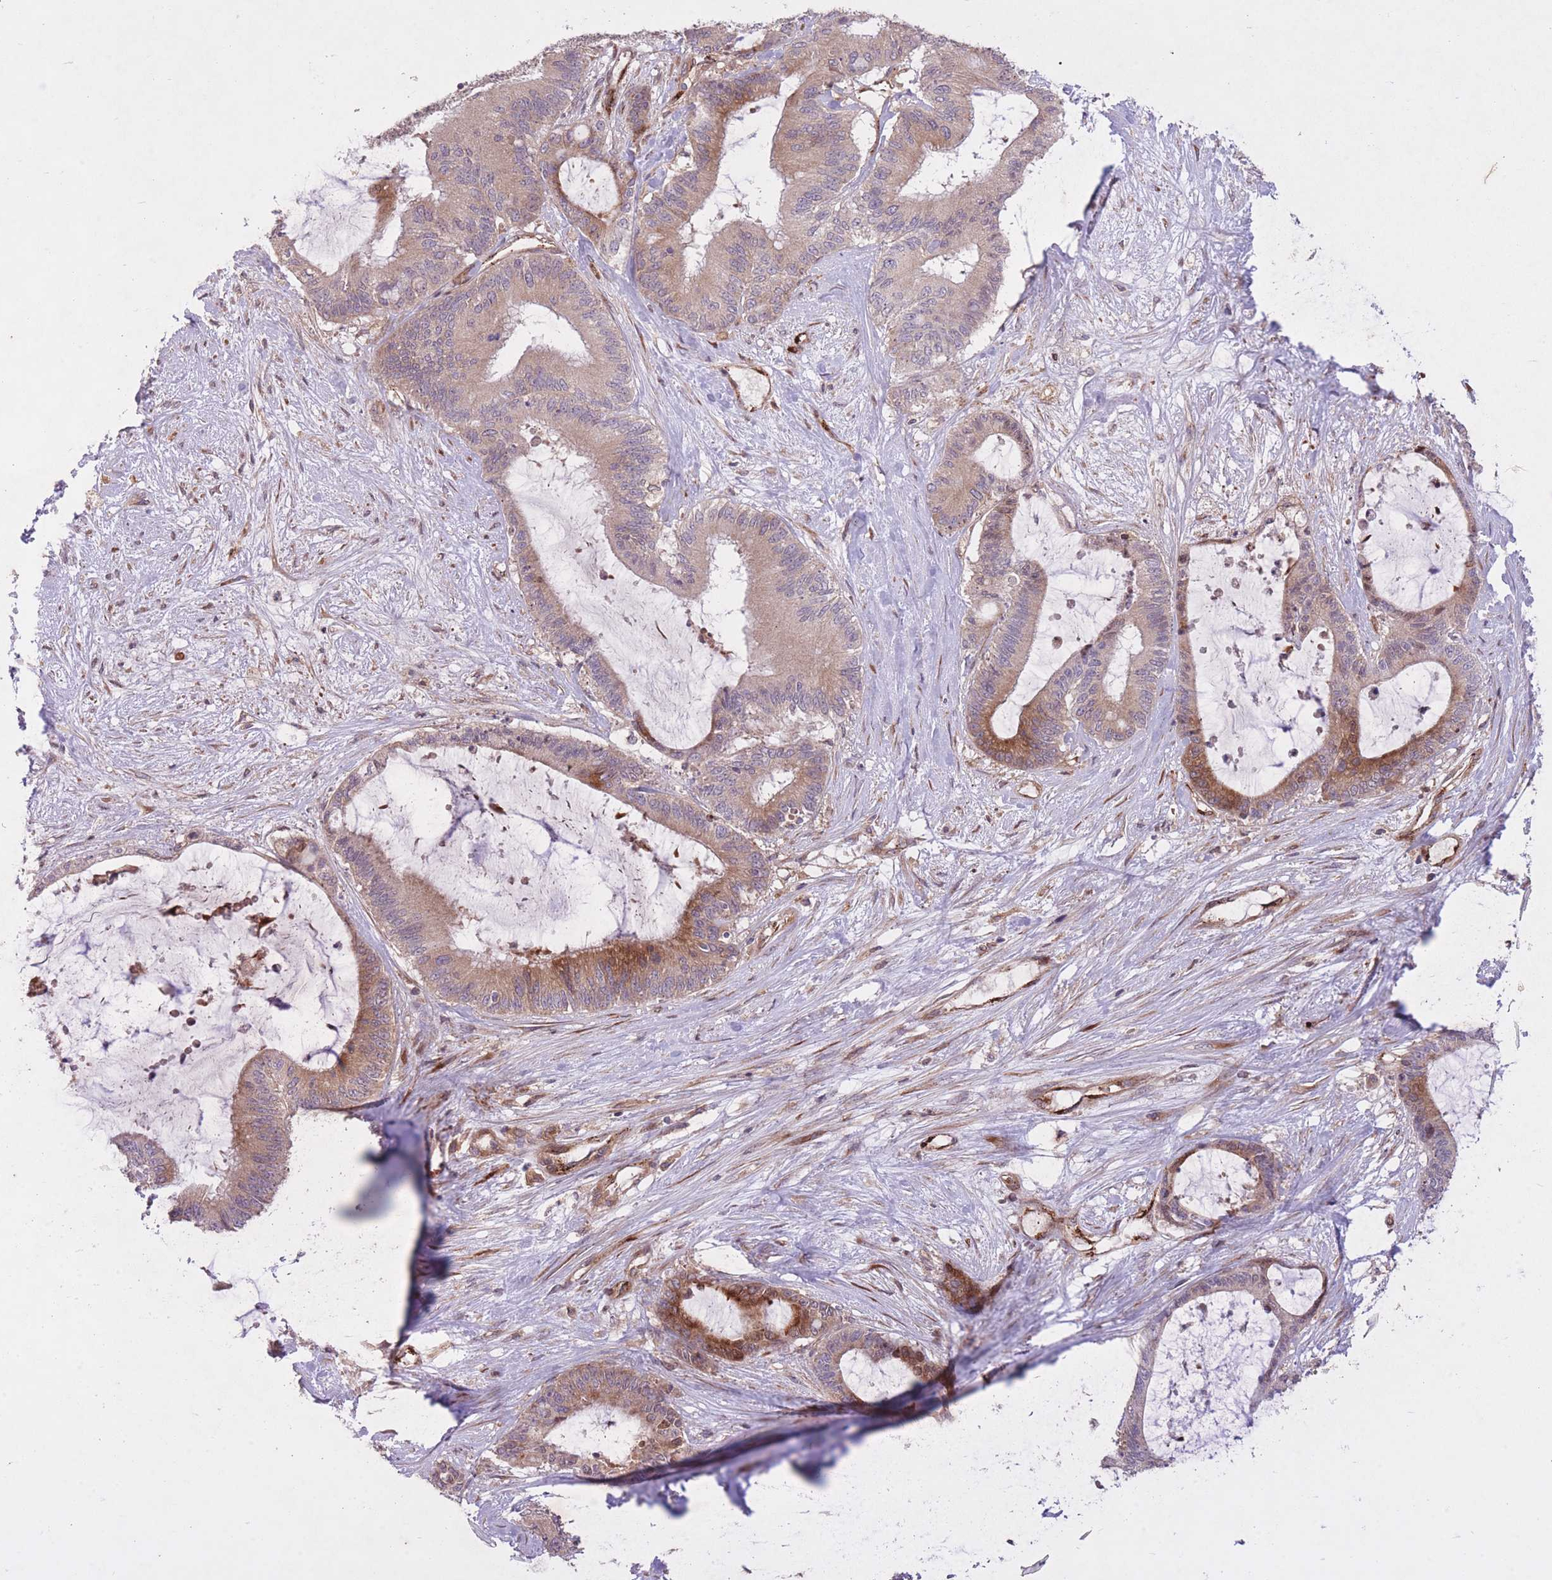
{"staining": {"intensity": "moderate", "quantity": "25%-75%", "location": "cytoplasmic/membranous"}, "tissue": "liver cancer", "cell_type": "Tumor cells", "image_type": "cancer", "snomed": [{"axis": "morphology", "description": "Normal tissue, NOS"}, {"axis": "morphology", "description": "Cholangiocarcinoma"}, {"axis": "topography", "description": "Liver"}, {"axis": "topography", "description": "Peripheral nerve tissue"}], "caption": "Immunohistochemical staining of liver cancer shows moderate cytoplasmic/membranous protein expression in about 25%-75% of tumor cells.", "gene": "CISH", "patient": {"sex": "female", "age": 73}}